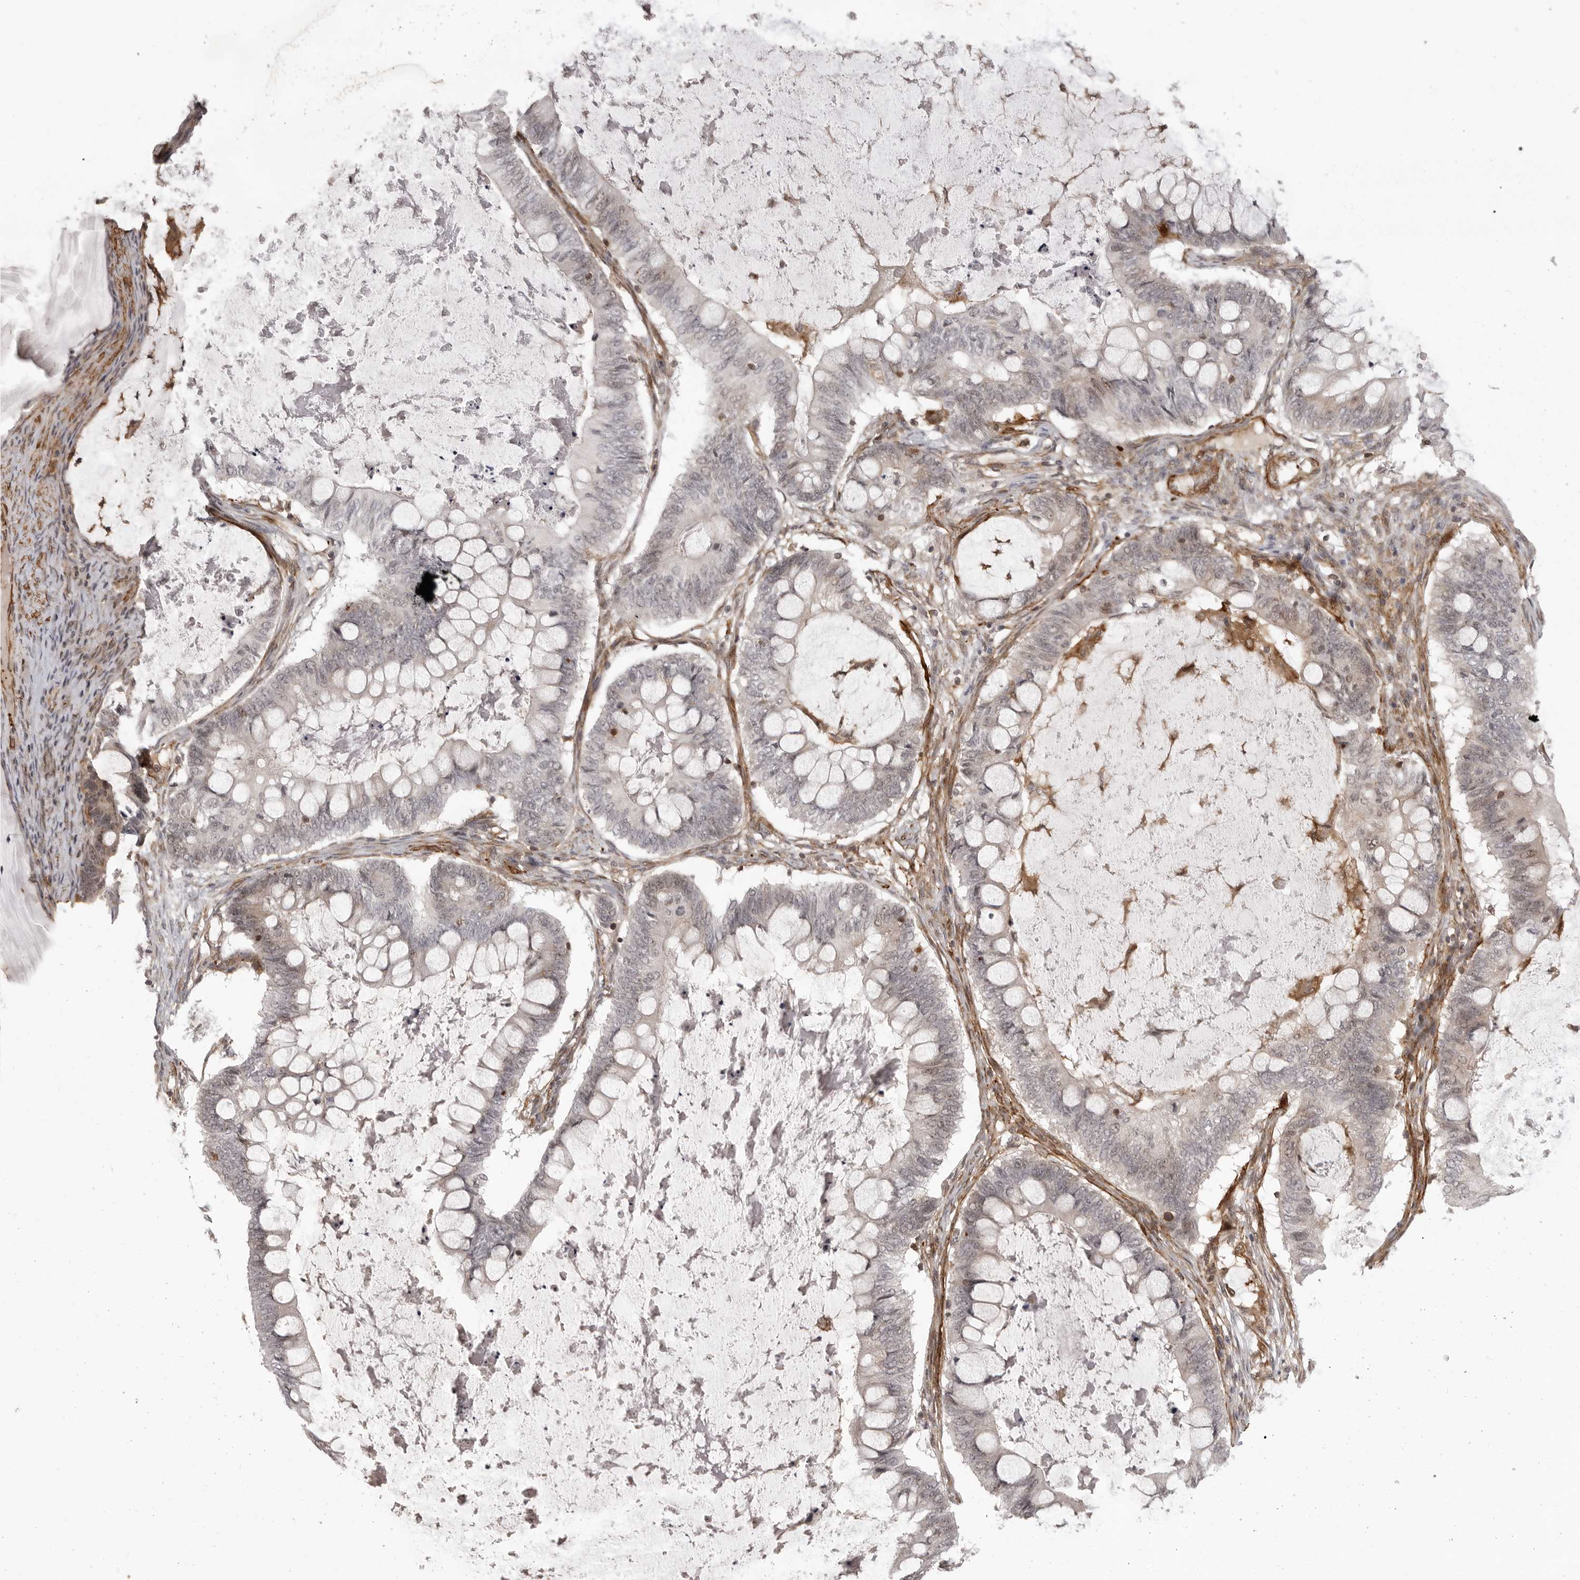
{"staining": {"intensity": "weak", "quantity": "25%-75%", "location": "nuclear"}, "tissue": "ovarian cancer", "cell_type": "Tumor cells", "image_type": "cancer", "snomed": [{"axis": "morphology", "description": "Cystadenocarcinoma, mucinous, NOS"}, {"axis": "topography", "description": "Ovary"}], "caption": "The micrograph exhibits staining of ovarian cancer, revealing weak nuclear protein positivity (brown color) within tumor cells. The protein is stained brown, and the nuclei are stained in blue (DAB (3,3'-diaminobenzidine) IHC with brightfield microscopy, high magnification).", "gene": "TUT4", "patient": {"sex": "female", "age": 61}}